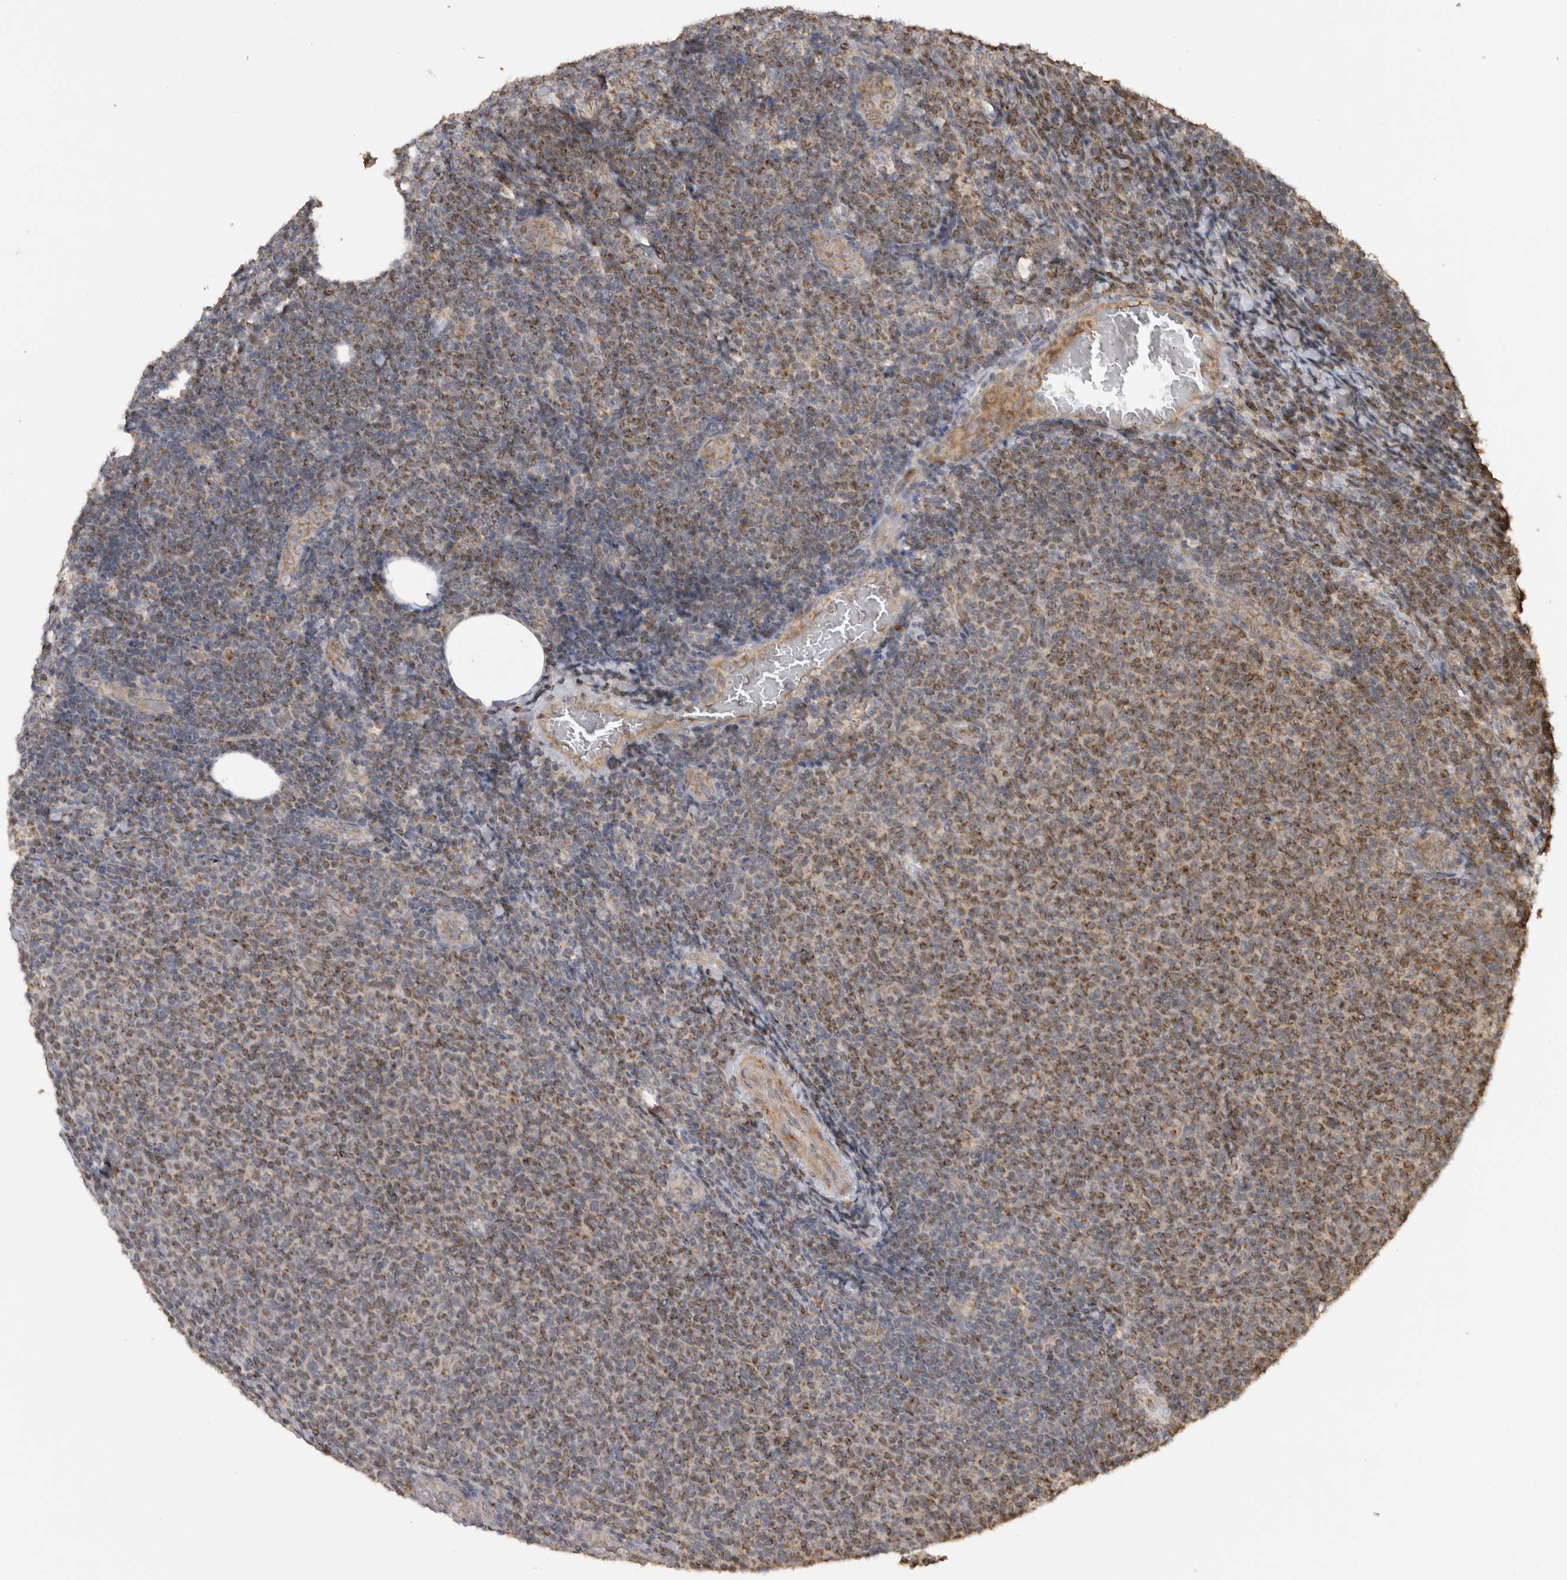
{"staining": {"intensity": "moderate", "quantity": ">75%", "location": "cytoplasmic/membranous"}, "tissue": "lymphoma", "cell_type": "Tumor cells", "image_type": "cancer", "snomed": [{"axis": "morphology", "description": "Malignant lymphoma, non-Hodgkin's type, Low grade"}, {"axis": "topography", "description": "Lymph node"}], "caption": "Immunohistochemistry of low-grade malignant lymphoma, non-Hodgkin's type demonstrates medium levels of moderate cytoplasmic/membranous positivity in approximately >75% of tumor cells.", "gene": "KCNIP1", "patient": {"sex": "male", "age": 66}}